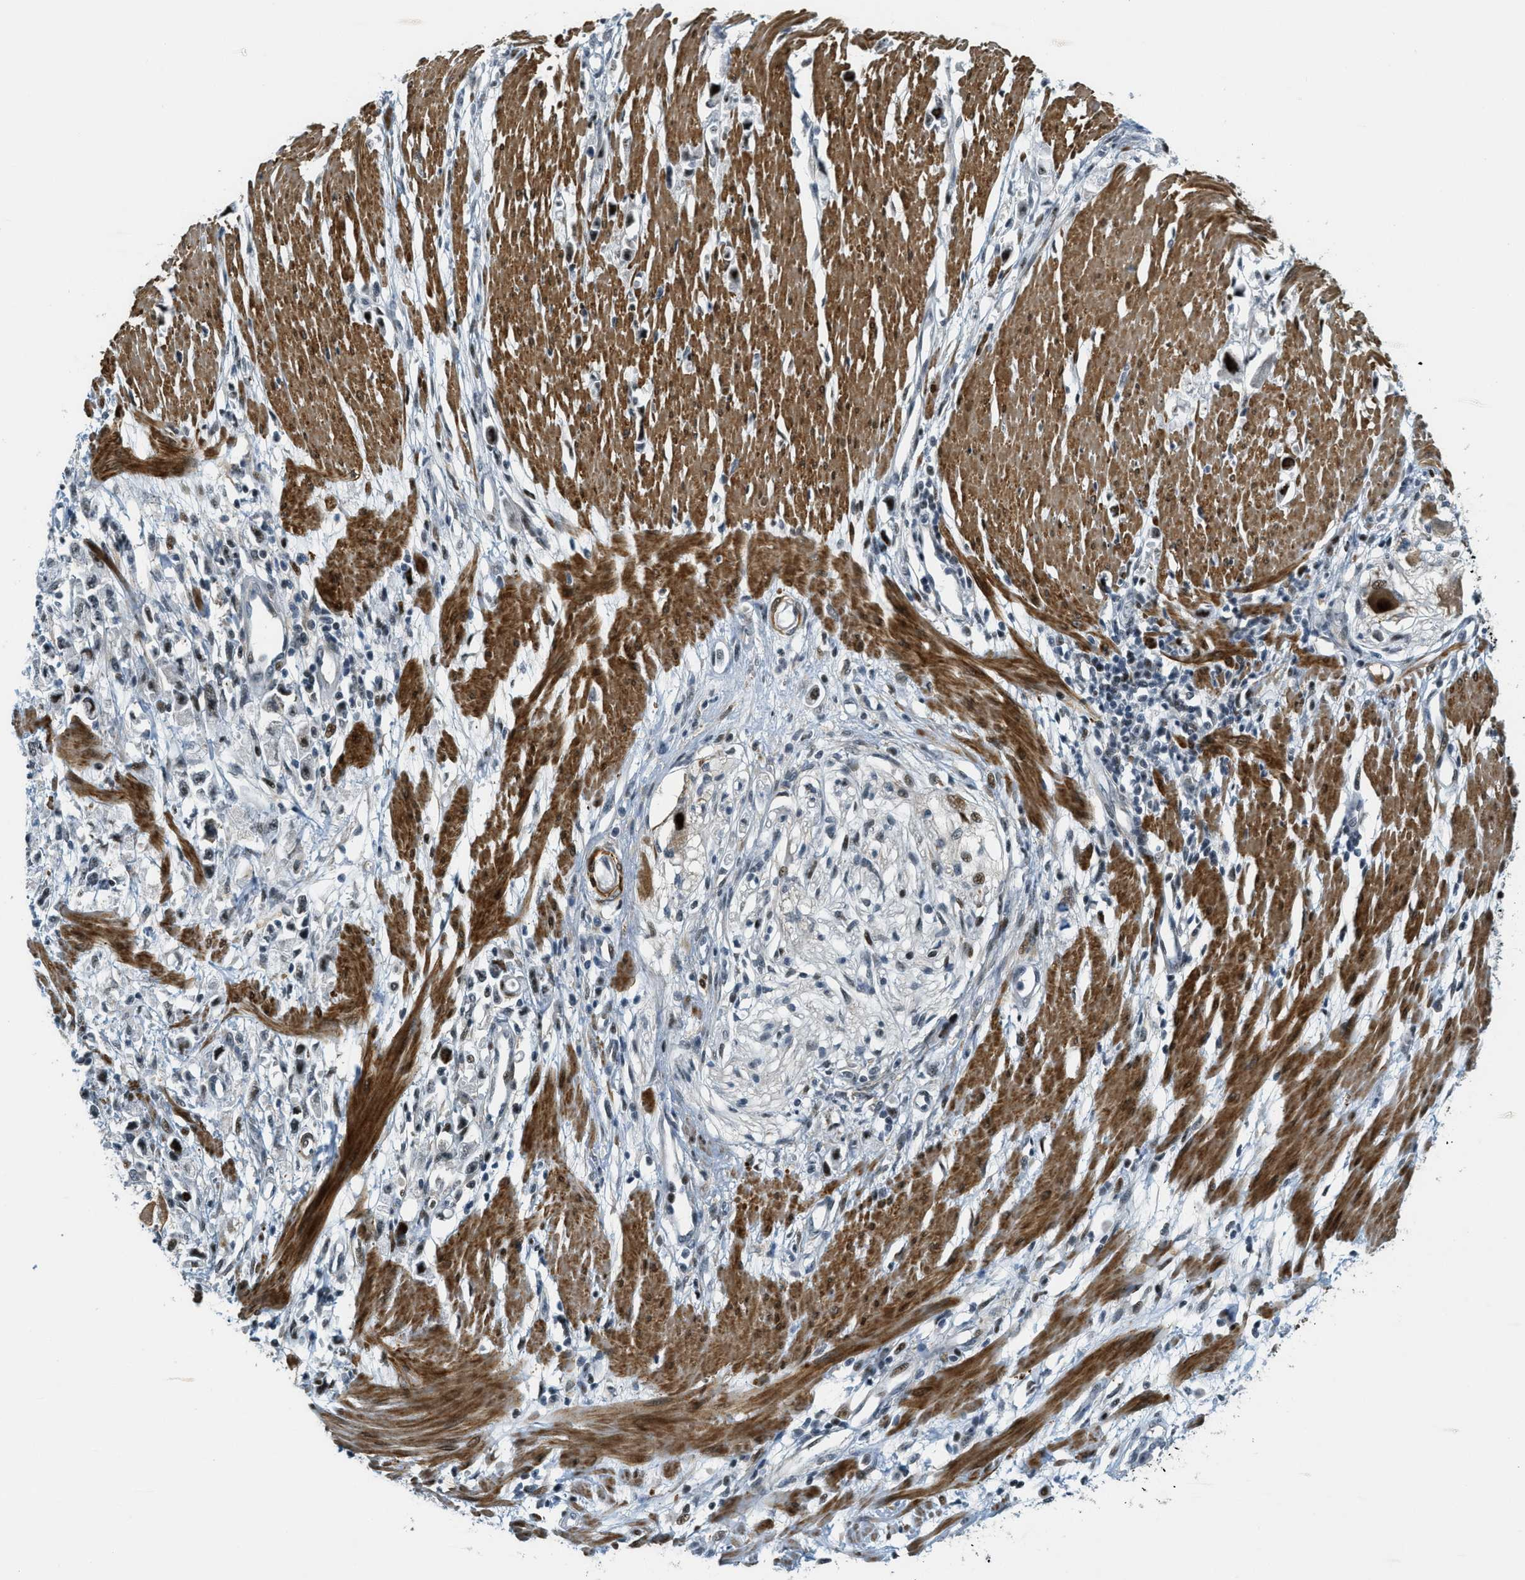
{"staining": {"intensity": "moderate", "quantity": "<25%", "location": "cytoplasmic/membranous"}, "tissue": "stomach cancer", "cell_type": "Tumor cells", "image_type": "cancer", "snomed": [{"axis": "morphology", "description": "Adenocarcinoma, NOS"}, {"axis": "topography", "description": "Stomach"}], "caption": "Immunohistochemistry micrograph of human stomach cancer stained for a protein (brown), which demonstrates low levels of moderate cytoplasmic/membranous expression in approximately <25% of tumor cells.", "gene": "ZDHHC23", "patient": {"sex": "female", "age": 59}}